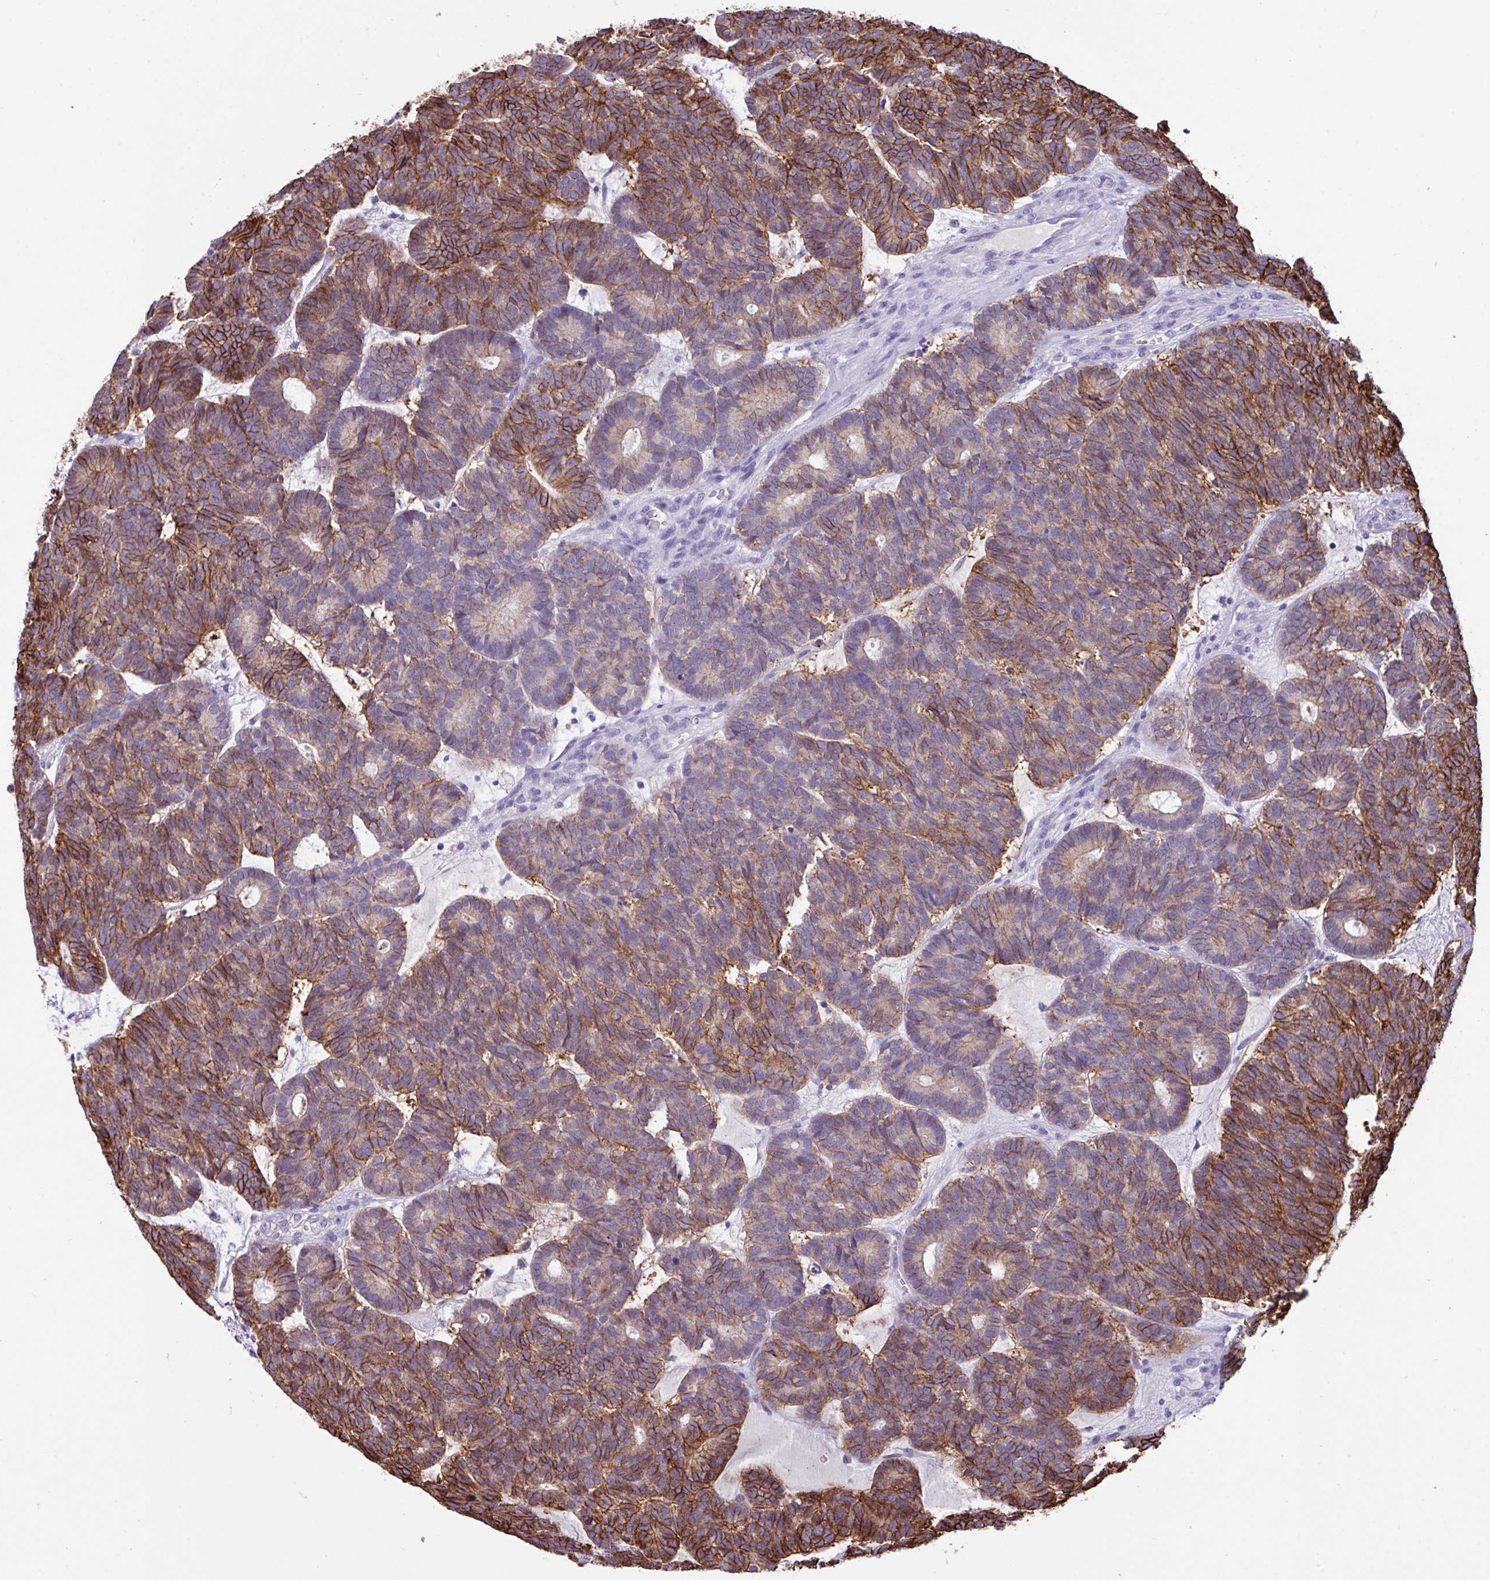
{"staining": {"intensity": "strong", "quantity": "25%-75%", "location": "cytoplasmic/membranous"}, "tissue": "head and neck cancer", "cell_type": "Tumor cells", "image_type": "cancer", "snomed": [{"axis": "morphology", "description": "Adenocarcinoma, NOS"}, {"axis": "topography", "description": "Head-Neck"}], "caption": "Human head and neck cancer (adenocarcinoma) stained for a protein (brown) demonstrates strong cytoplasmic/membranous positive staining in approximately 25%-75% of tumor cells.", "gene": "EPCAM", "patient": {"sex": "female", "age": 81}}